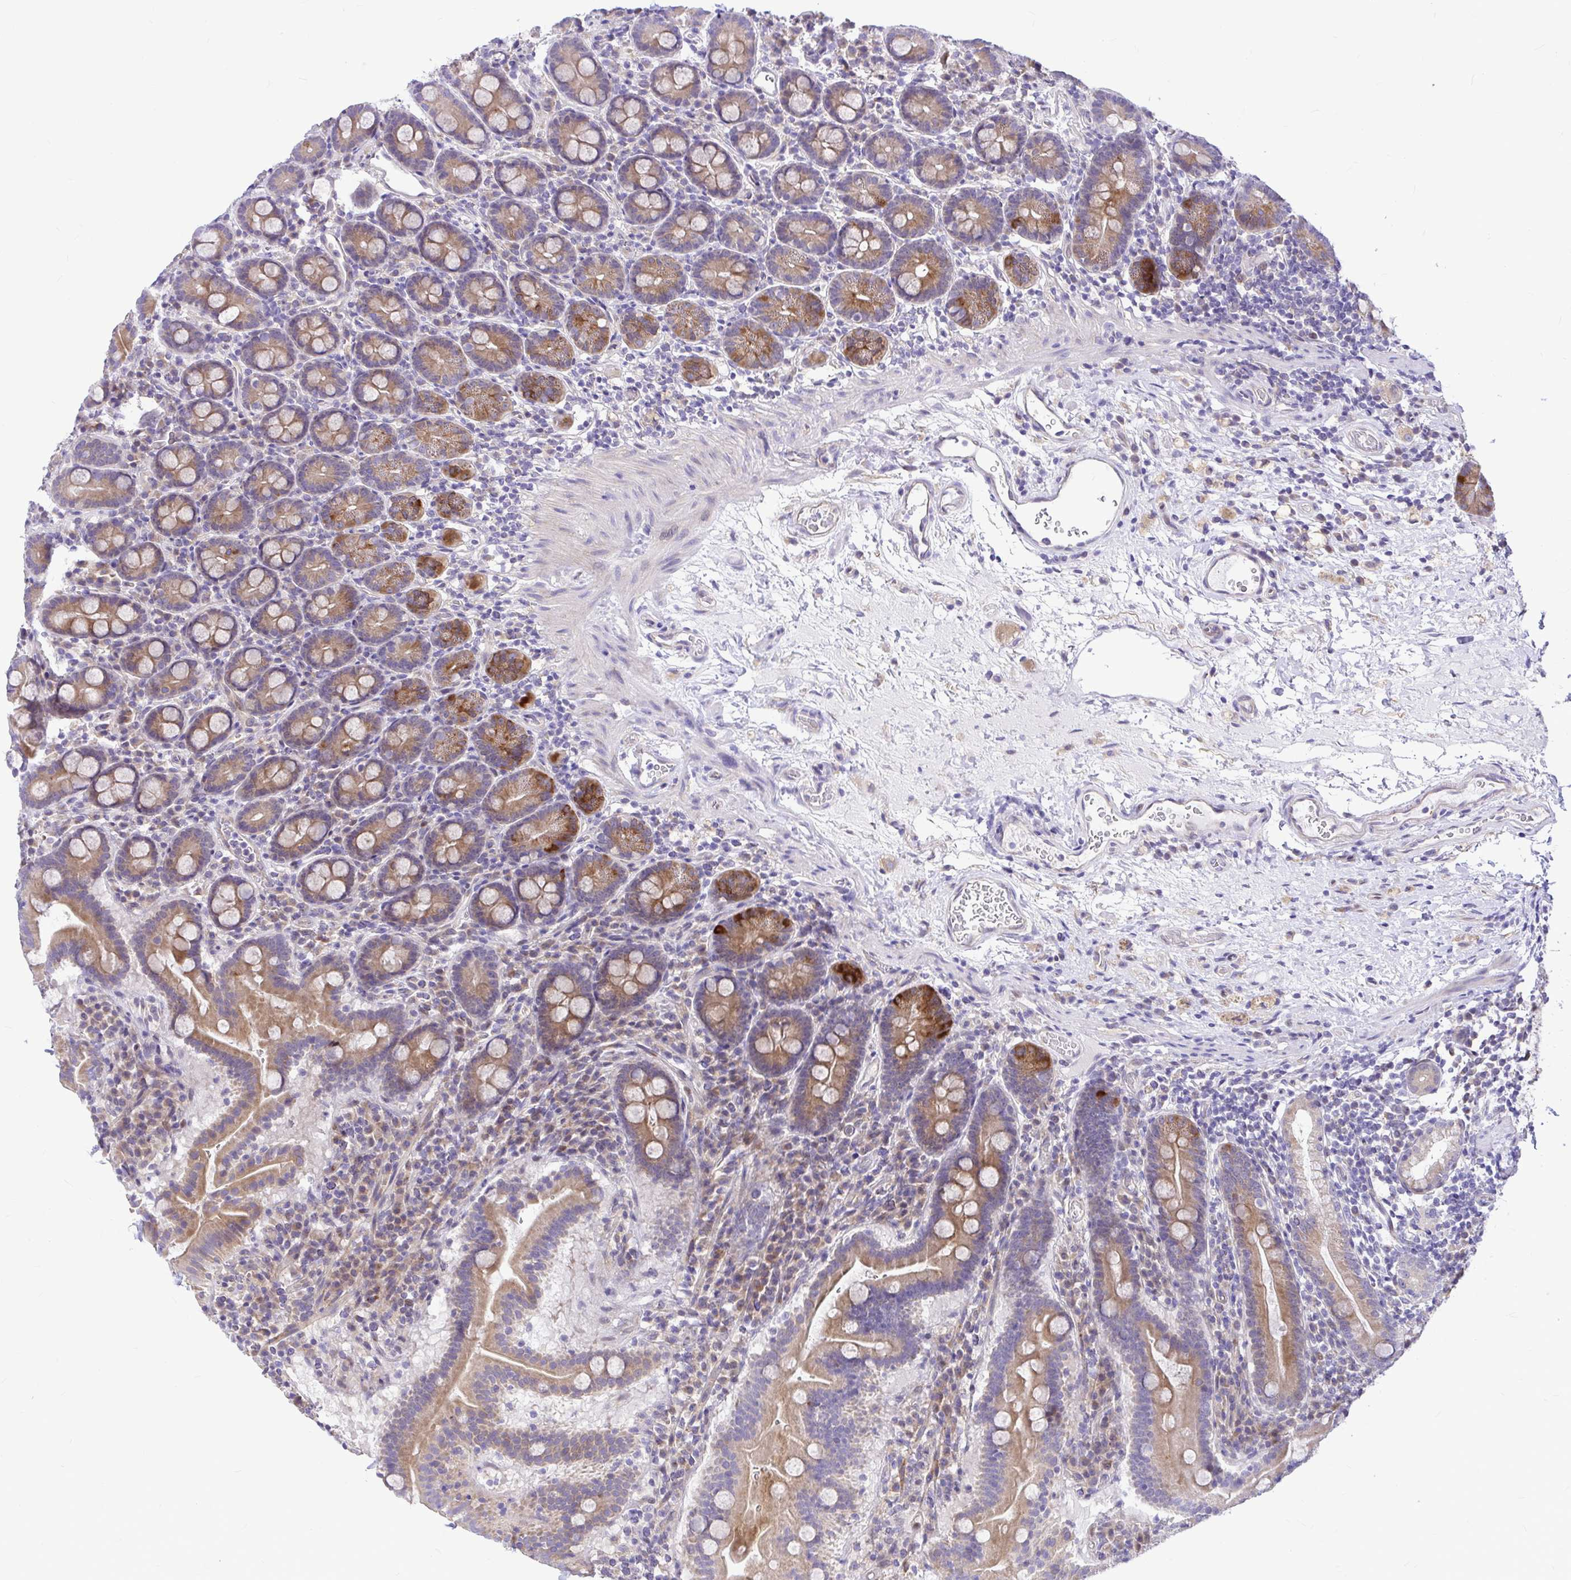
{"staining": {"intensity": "moderate", "quantity": ">75%", "location": "cytoplasmic/membranous"}, "tissue": "small intestine", "cell_type": "Glandular cells", "image_type": "normal", "snomed": [{"axis": "morphology", "description": "Normal tissue, NOS"}, {"axis": "topography", "description": "Small intestine"}], "caption": "Benign small intestine was stained to show a protein in brown. There is medium levels of moderate cytoplasmic/membranous expression in approximately >75% of glandular cells. Using DAB (brown) and hematoxylin (blue) stains, captured at high magnification using brightfield microscopy.", "gene": "GABBR2", "patient": {"sex": "male", "age": 26}}